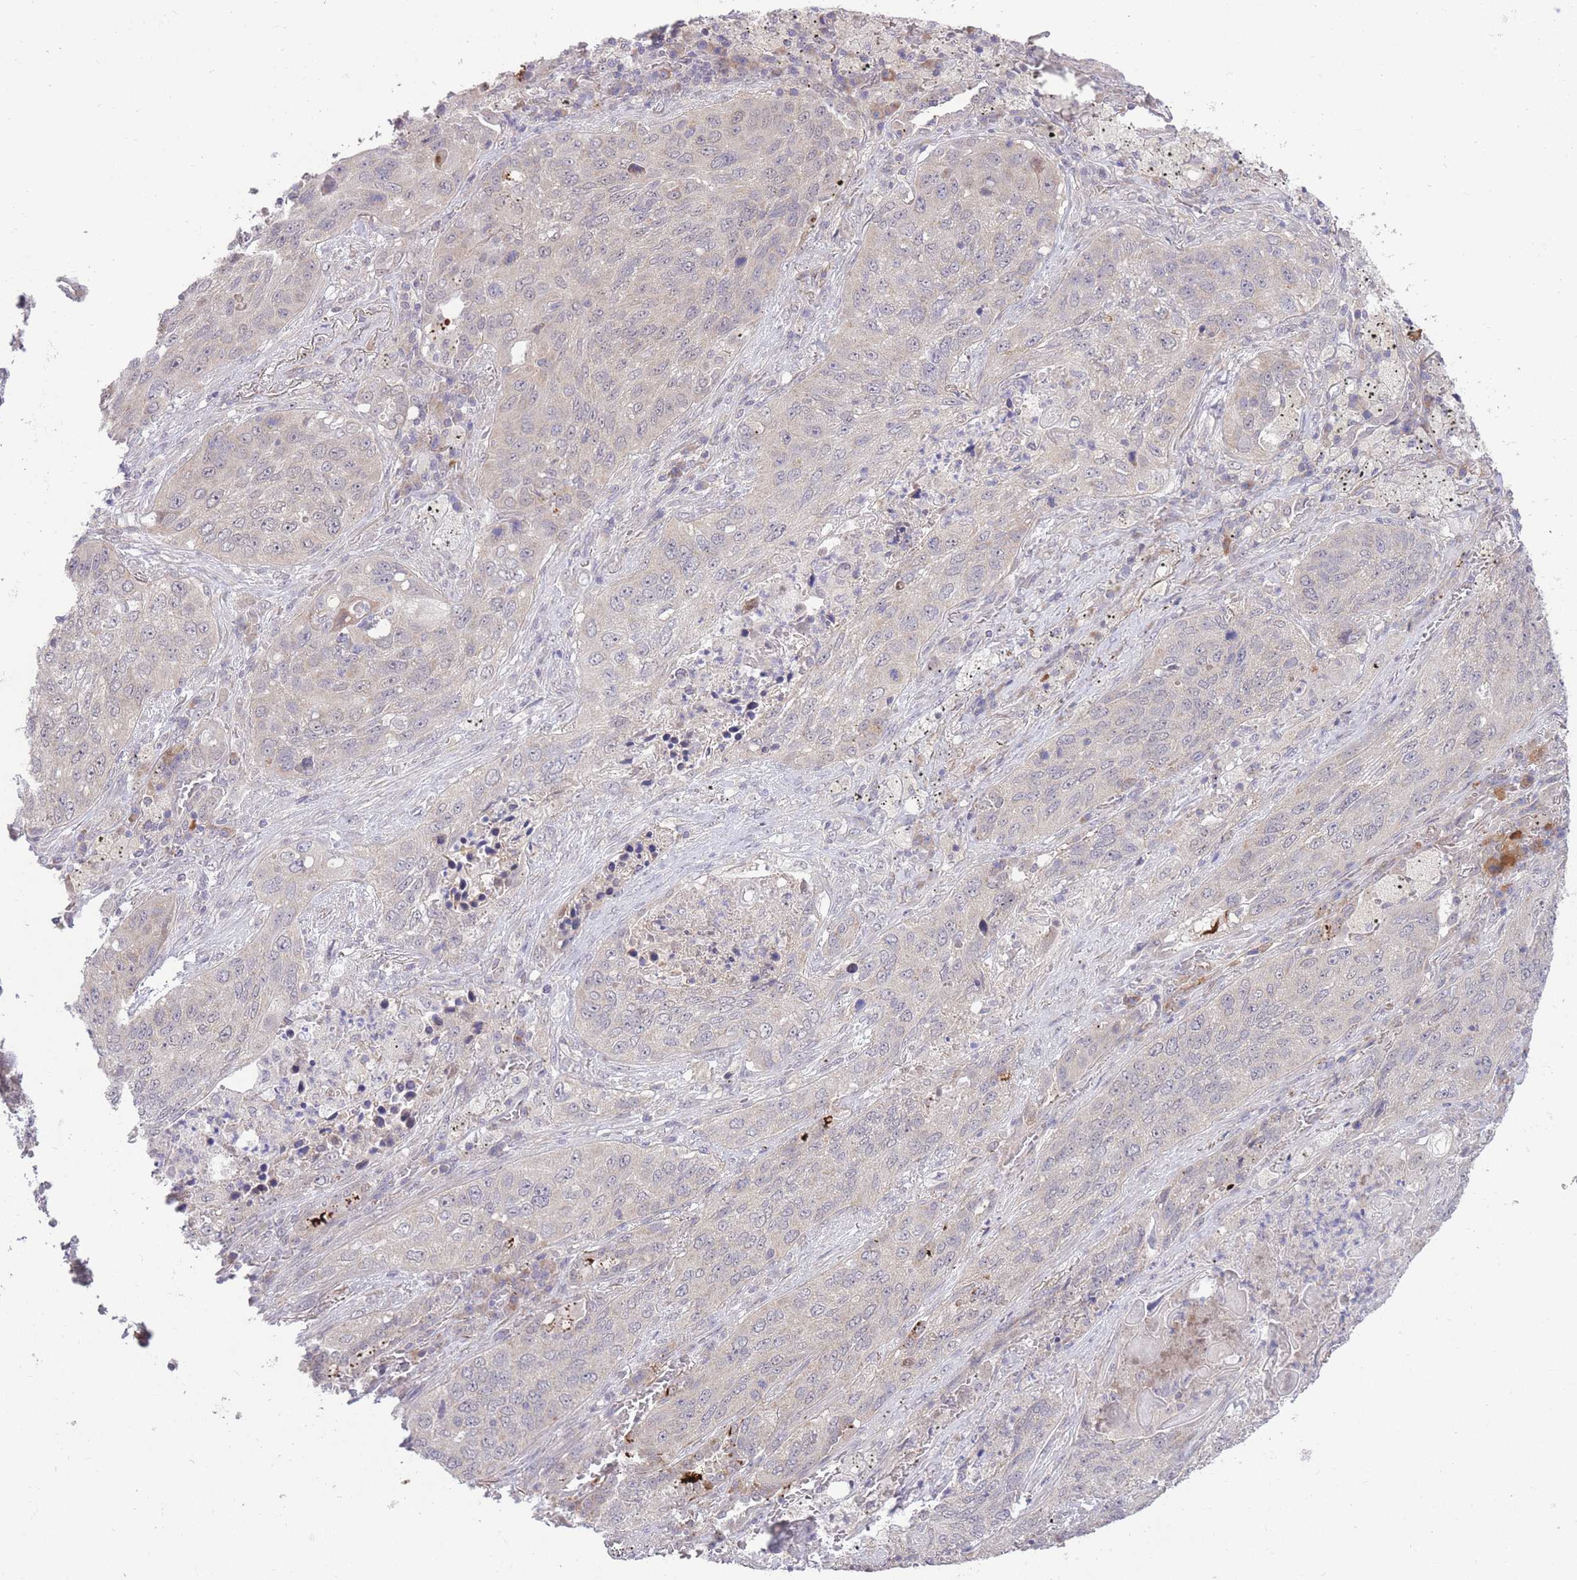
{"staining": {"intensity": "negative", "quantity": "none", "location": "none"}, "tissue": "lung cancer", "cell_type": "Tumor cells", "image_type": "cancer", "snomed": [{"axis": "morphology", "description": "Squamous cell carcinoma, NOS"}, {"axis": "topography", "description": "Lung"}], "caption": "The photomicrograph shows no significant expression in tumor cells of lung squamous cell carcinoma.", "gene": "ELOA2", "patient": {"sex": "female", "age": 63}}